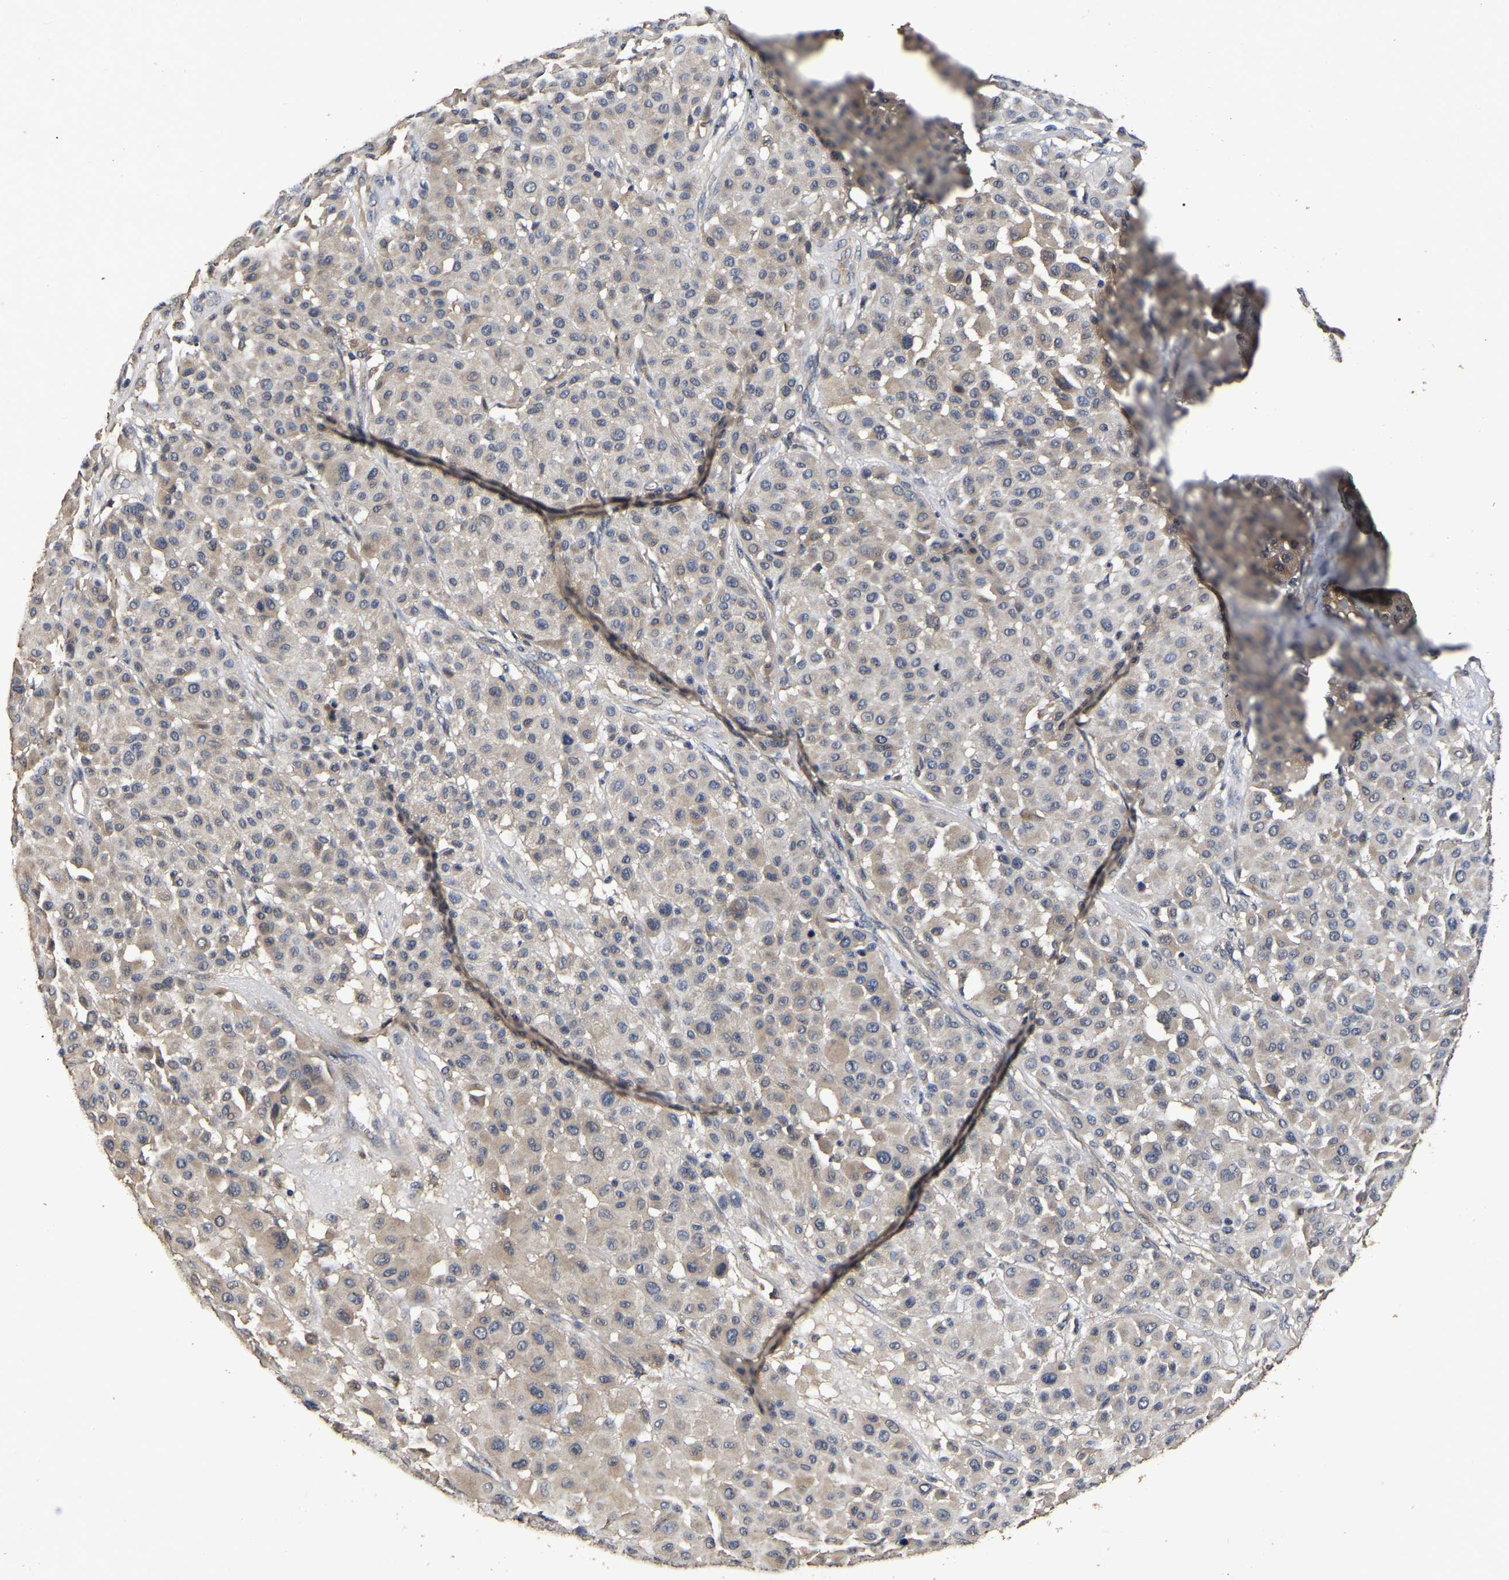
{"staining": {"intensity": "weak", "quantity": "25%-75%", "location": "cytoplasmic/membranous"}, "tissue": "melanoma", "cell_type": "Tumor cells", "image_type": "cancer", "snomed": [{"axis": "morphology", "description": "Malignant melanoma, Metastatic site"}, {"axis": "topography", "description": "Soft tissue"}], "caption": "The image demonstrates immunohistochemical staining of melanoma. There is weak cytoplasmic/membranous expression is appreciated in about 25%-75% of tumor cells. (Stains: DAB in brown, nuclei in blue, Microscopy: brightfield microscopy at high magnification).", "gene": "STK32C", "patient": {"sex": "male", "age": 41}}